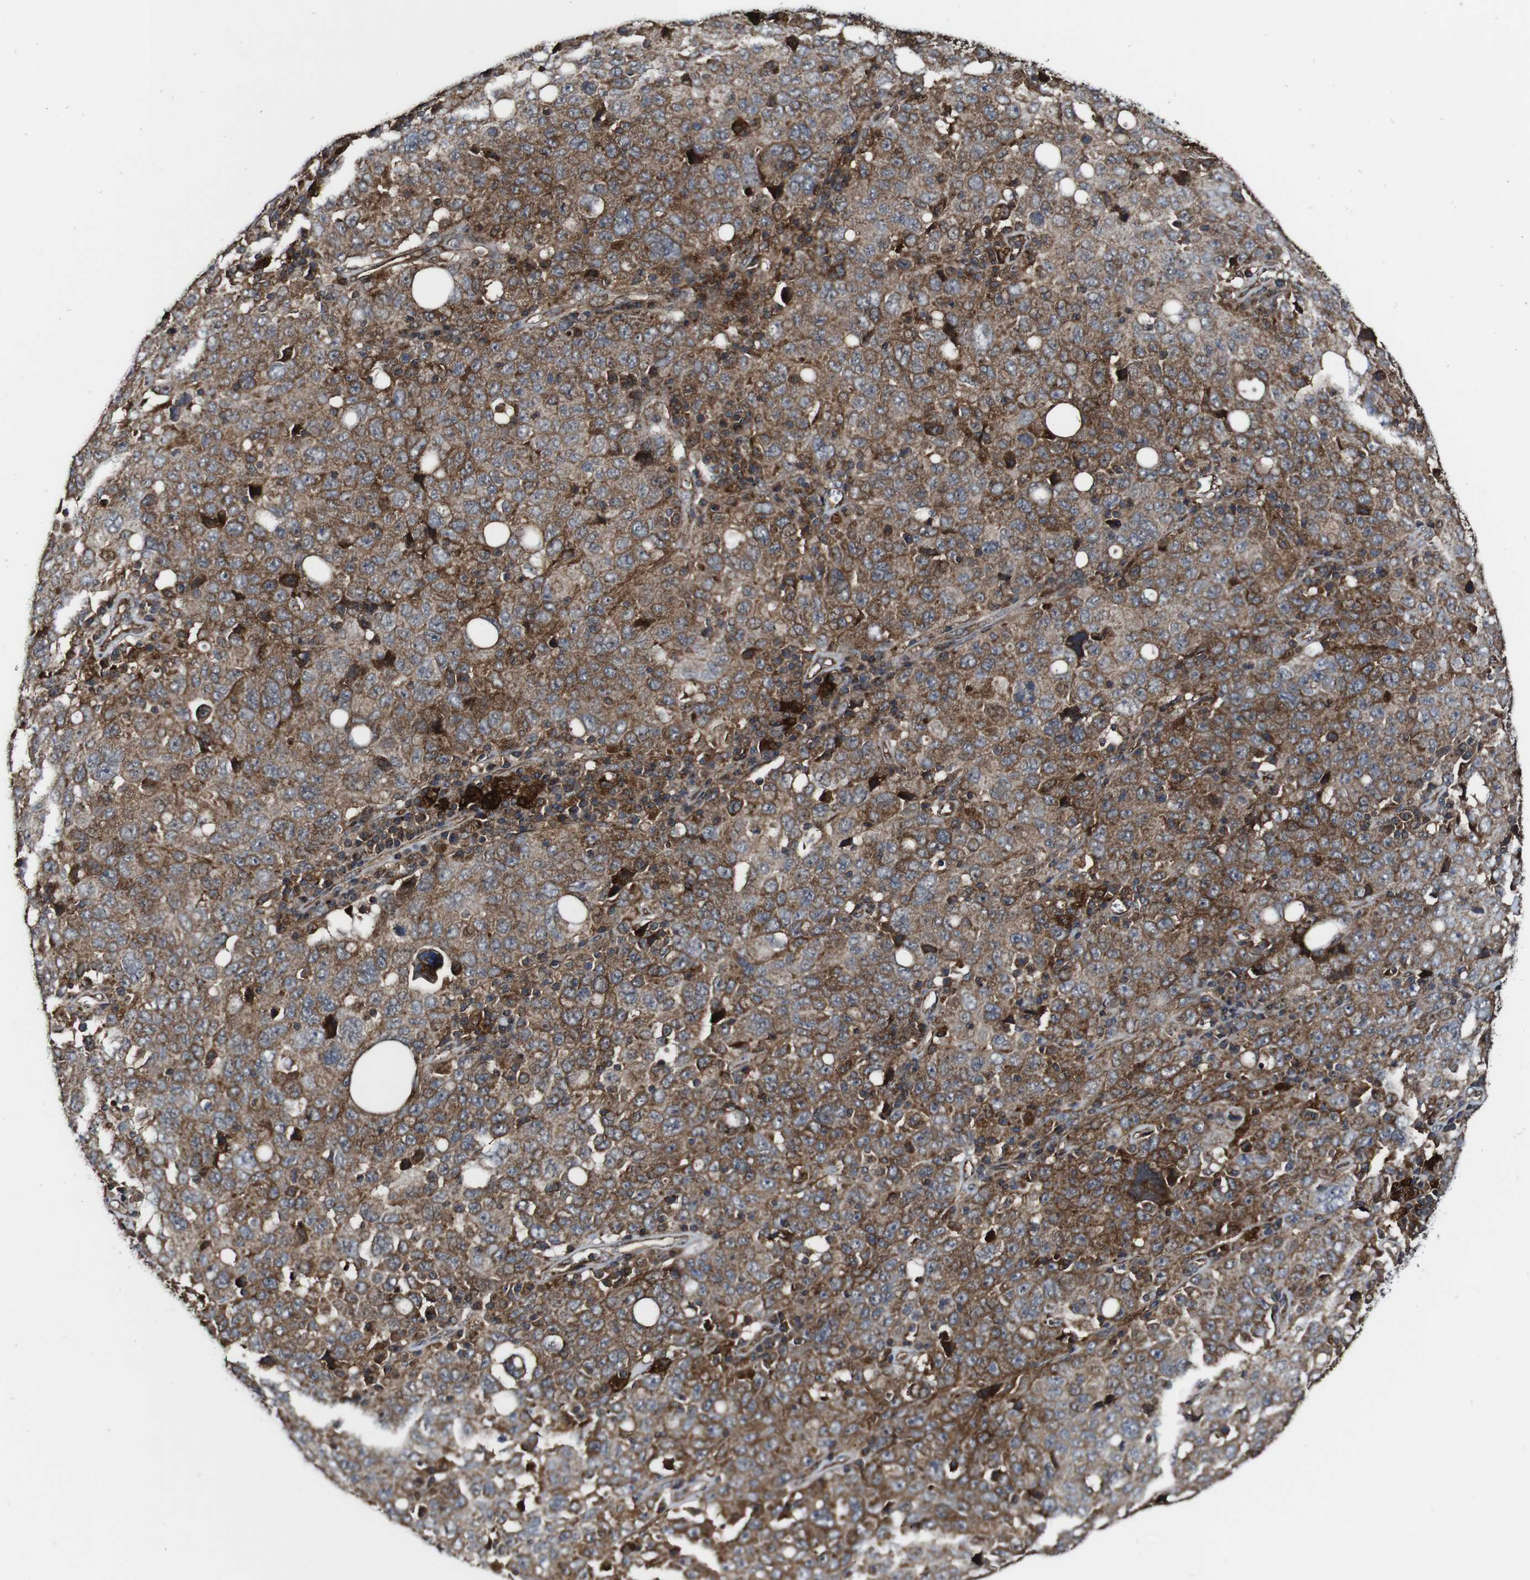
{"staining": {"intensity": "moderate", "quantity": ">75%", "location": "cytoplasmic/membranous"}, "tissue": "ovarian cancer", "cell_type": "Tumor cells", "image_type": "cancer", "snomed": [{"axis": "morphology", "description": "Carcinoma, endometroid"}, {"axis": "topography", "description": "Ovary"}], "caption": "Ovarian endometroid carcinoma stained with a brown dye demonstrates moderate cytoplasmic/membranous positive expression in about >75% of tumor cells.", "gene": "BTN3A3", "patient": {"sex": "female", "age": 62}}